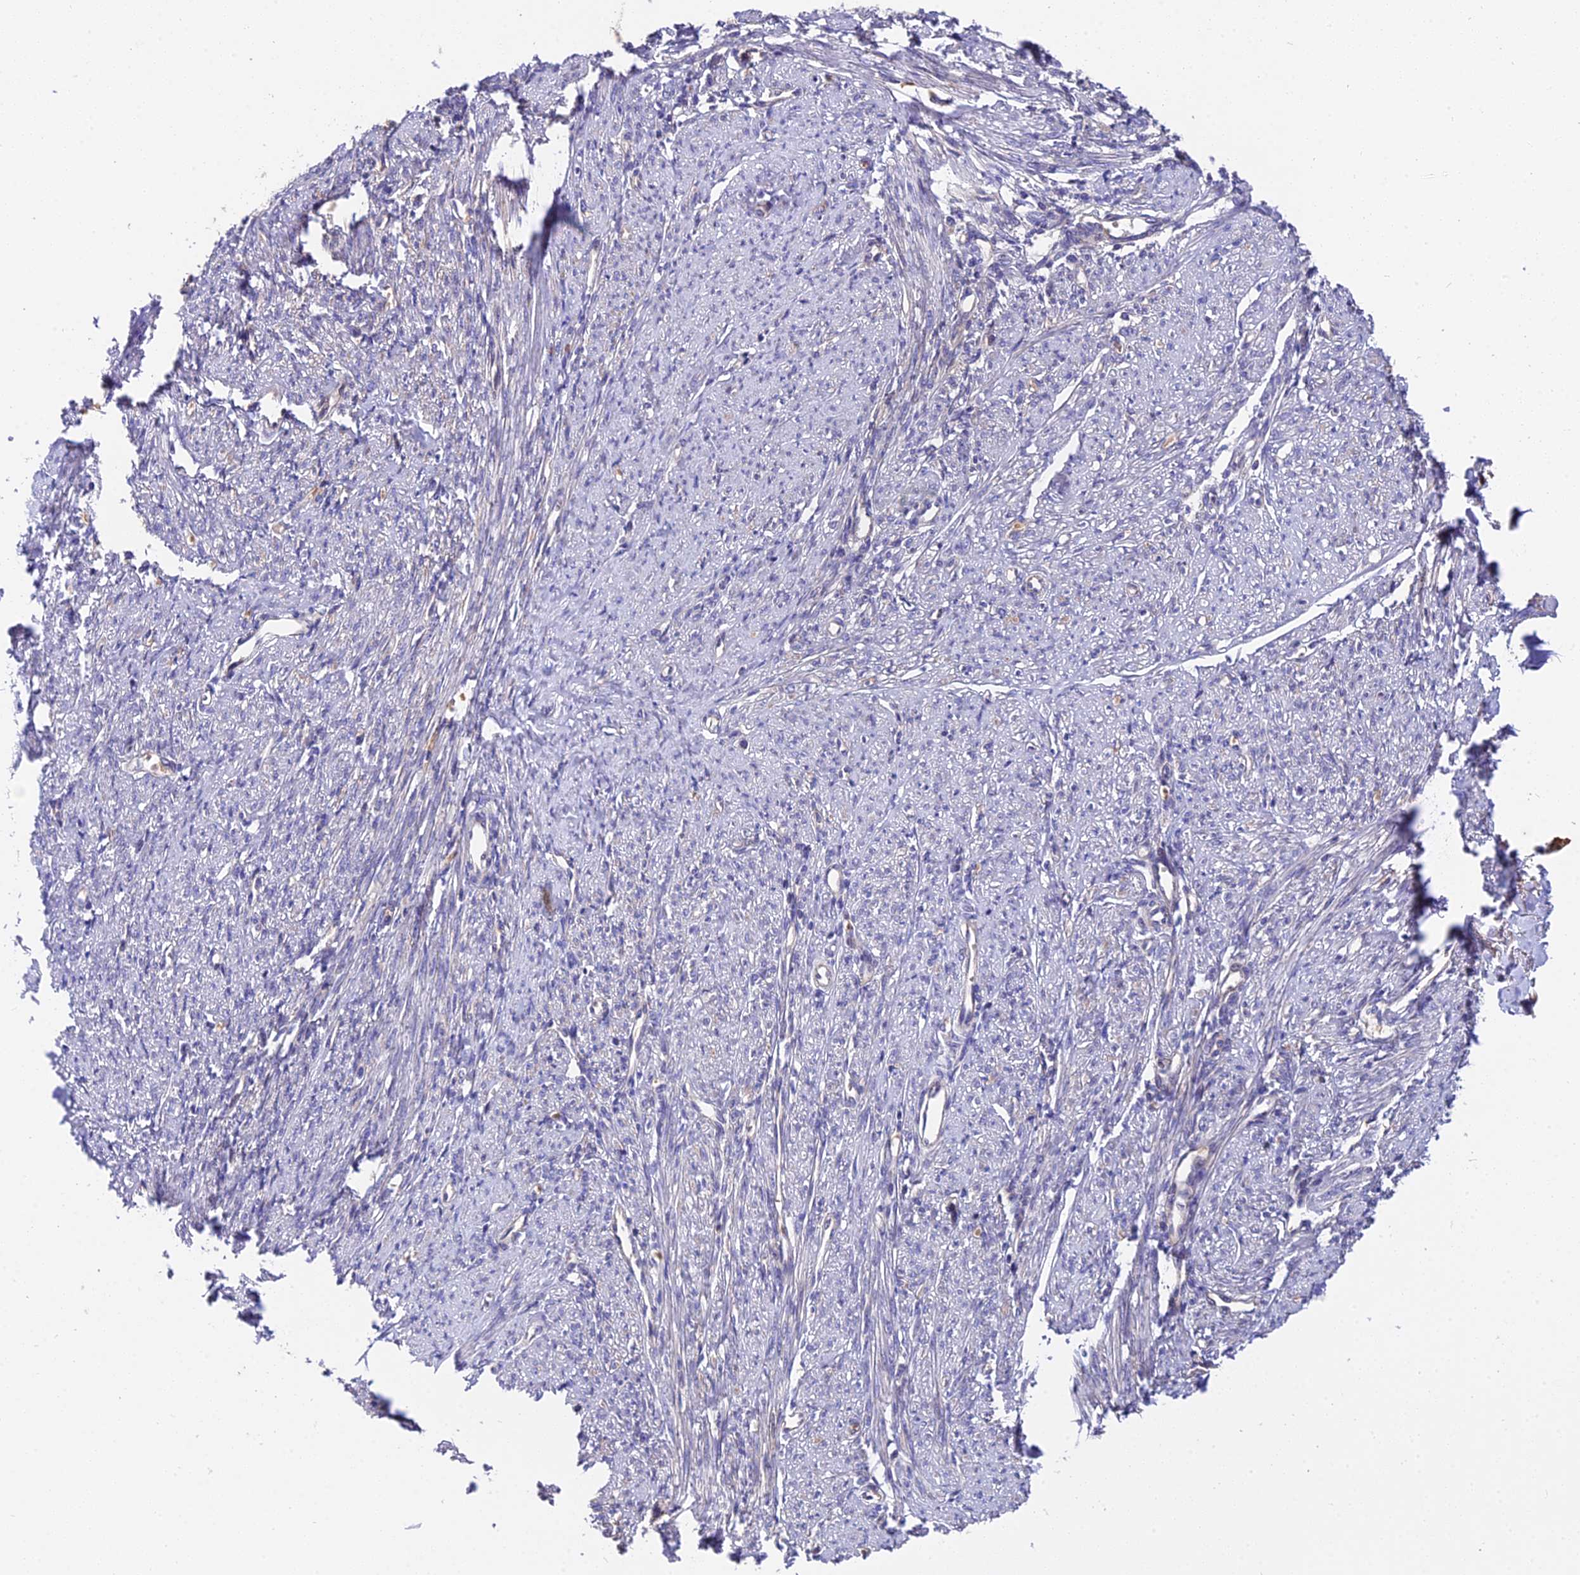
{"staining": {"intensity": "negative", "quantity": "none", "location": "none"}, "tissue": "smooth muscle", "cell_type": "Smooth muscle cells", "image_type": "normal", "snomed": [{"axis": "morphology", "description": "Normal tissue, NOS"}, {"axis": "topography", "description": "Smooth muscle"}, {"axis": "topography", "description": "Uterus"}], "caption": "DAB (3,3'-diaminobenzidine) immunohistochemical staining of benign human smooth muscle displays no significant staining in smooth muscle cells. (DAB immunohistochemistry (IHC) visualized using brightfield microscopy, high magnification).", "gene": "TRMT1", "patient": {"sex": "female", "age": 59}}